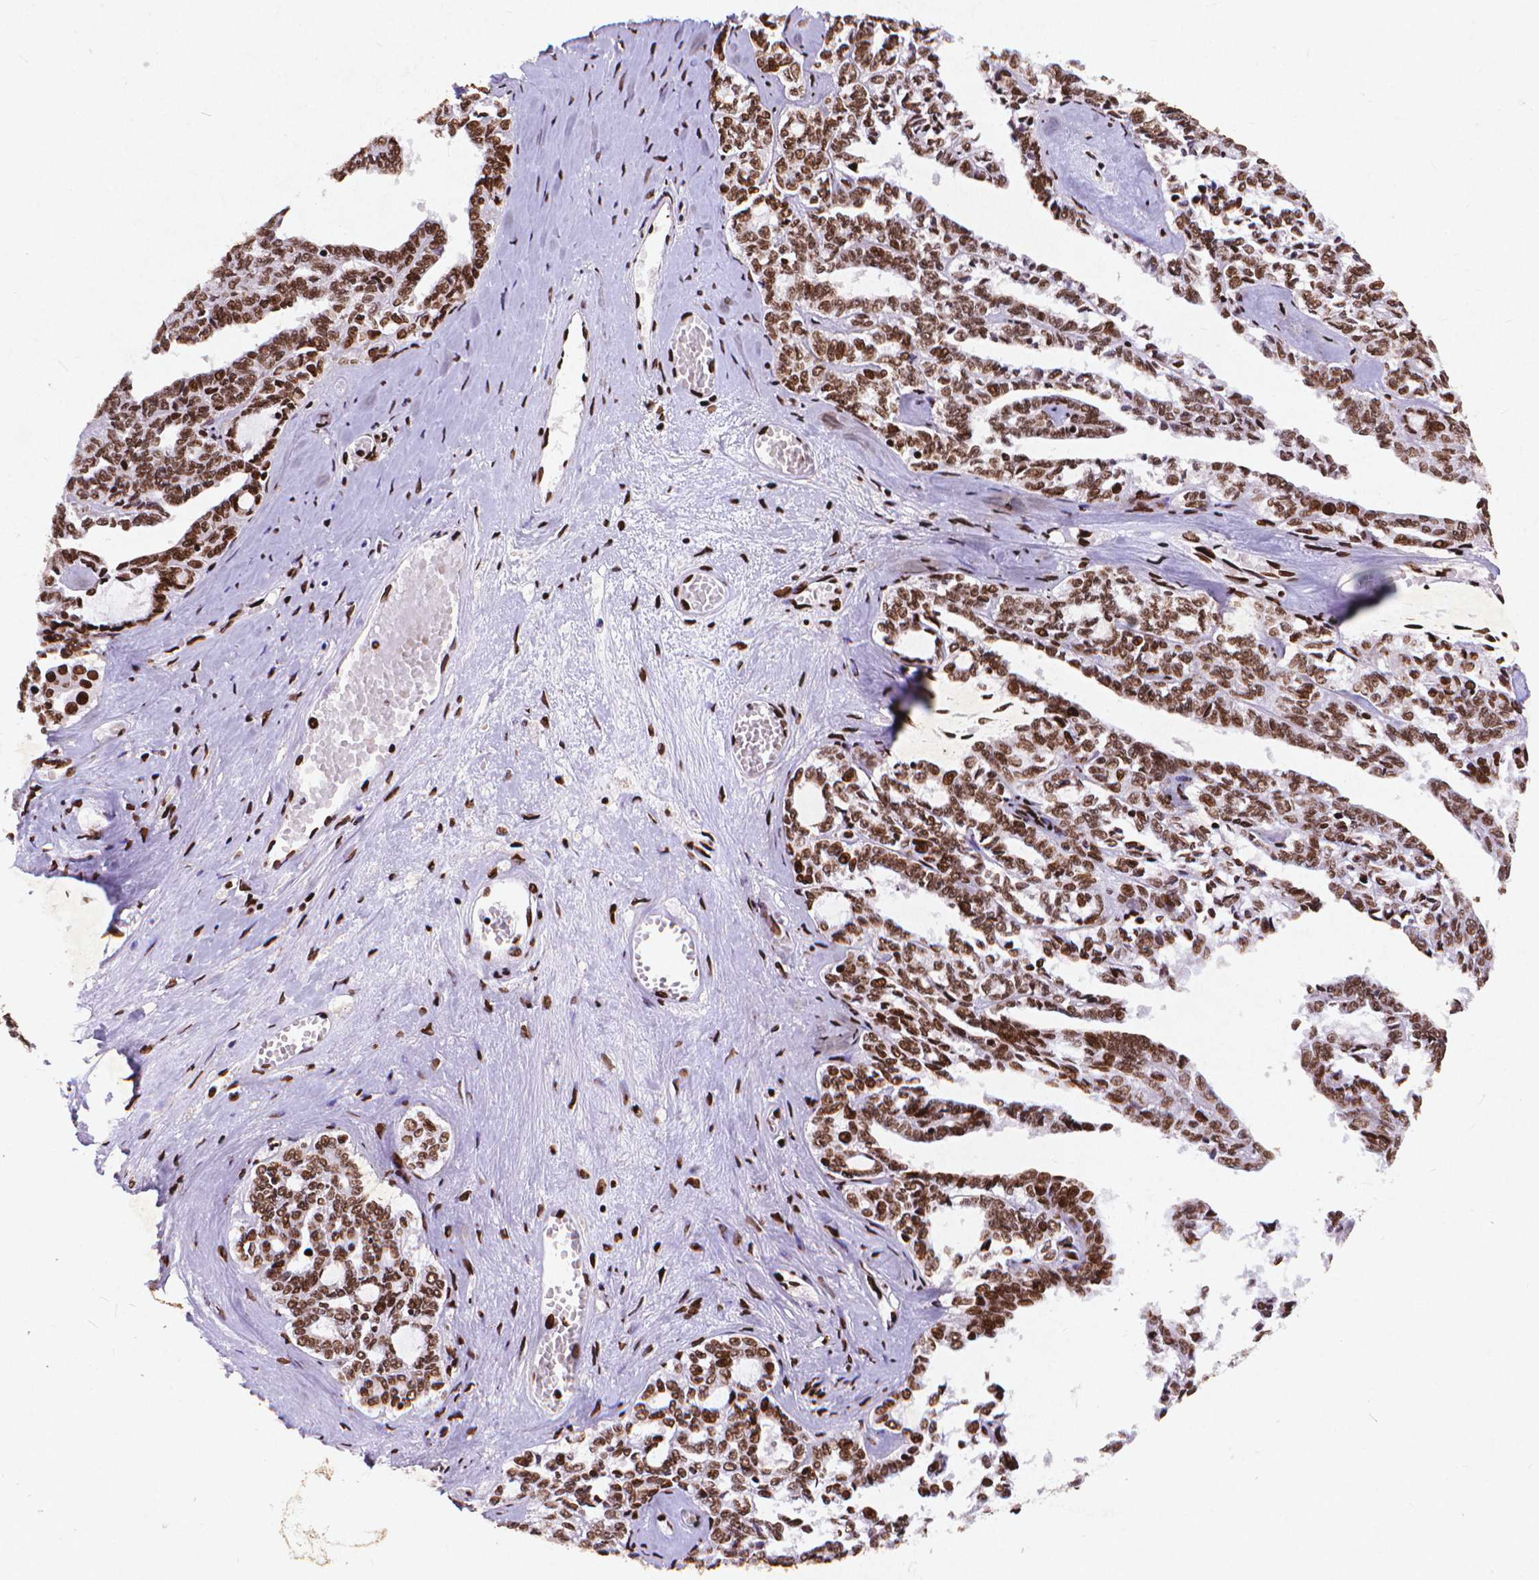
{"staining": {"intensity": "moderate", "quantity": ">75%", "location": "nuclear"}, "tissue": "ovarian cancer", "cell_type": "Tumor cells", "image_type": "cancer", "snomed": [{"axis": "morphology", "description": "Cystadenocarcinoma, serous, NOS"}, {"axis": "topography", "description": "Ovary"}], "caption": "This photomicrograph shows immunohistochemistry staining of human ovarian cancer (serous cystadenocarcinoma), with medium moderate nuclear positivity in approximately >75% of tumor cells.", "gene": "CITED2", "patient": {"sex": "female", "age": 71}}